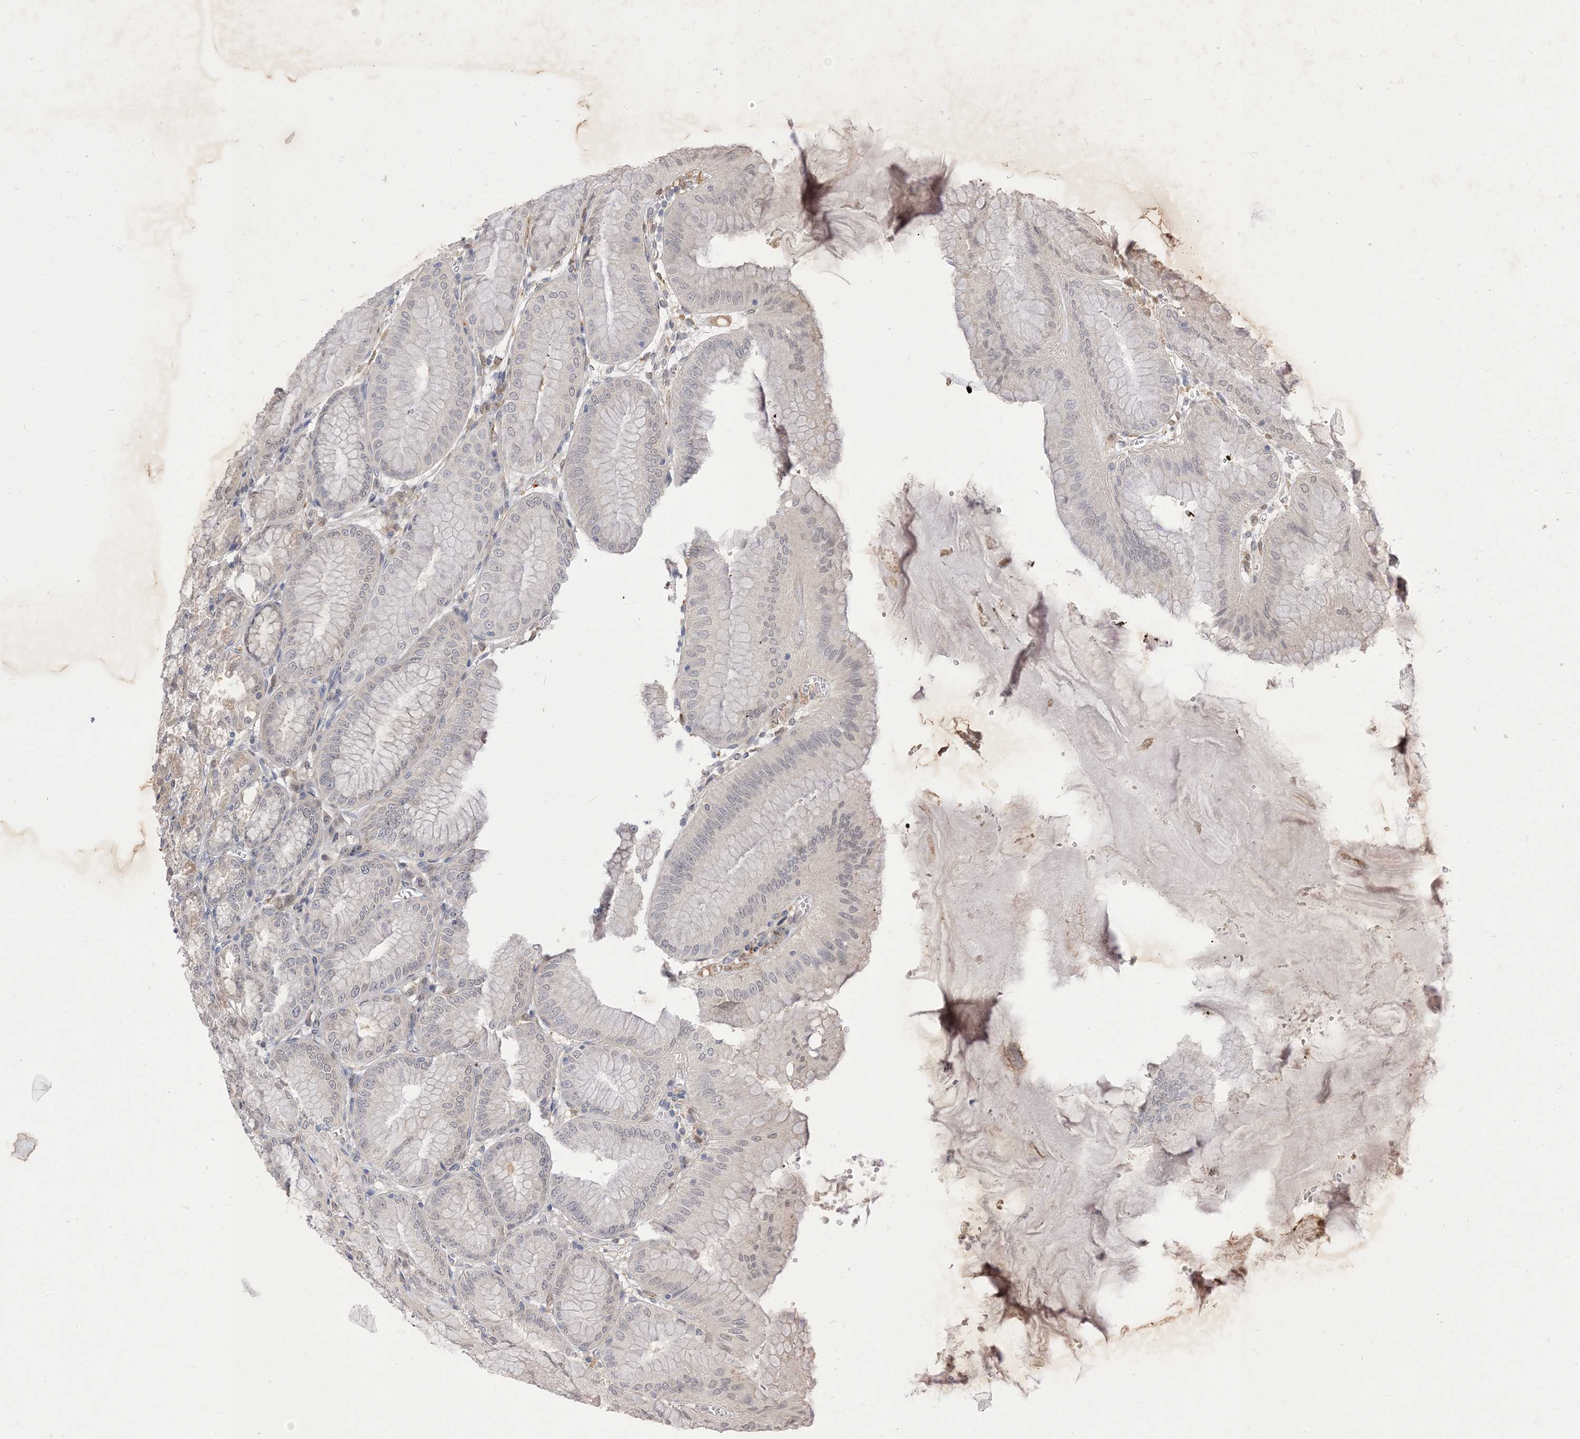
{"staining": {"intensity": "weak", "quantity": "<25%", "location": "cytoplasmic/membranous,nuclear"}, "tissue": "stomach", "cell_type": "Glandular cells", "image_type": "normal", "snomed": [{"axis": "morphology", "description": "Normal tissue, NOS"}, {"axis": "topography", "description": "Stomach, lower"}], "caption": "The image exhibits no significant staining in glandular cells of stomach. (Stains: DAB (3,3'-diaminobenzidine) immunohistochemistry (IHC) with hematoxylin counter stain, Microscopy: brightfield microscopy at high magnification).", "gene": "NAGK", "patient": {"sex": "male", "age": 71}}